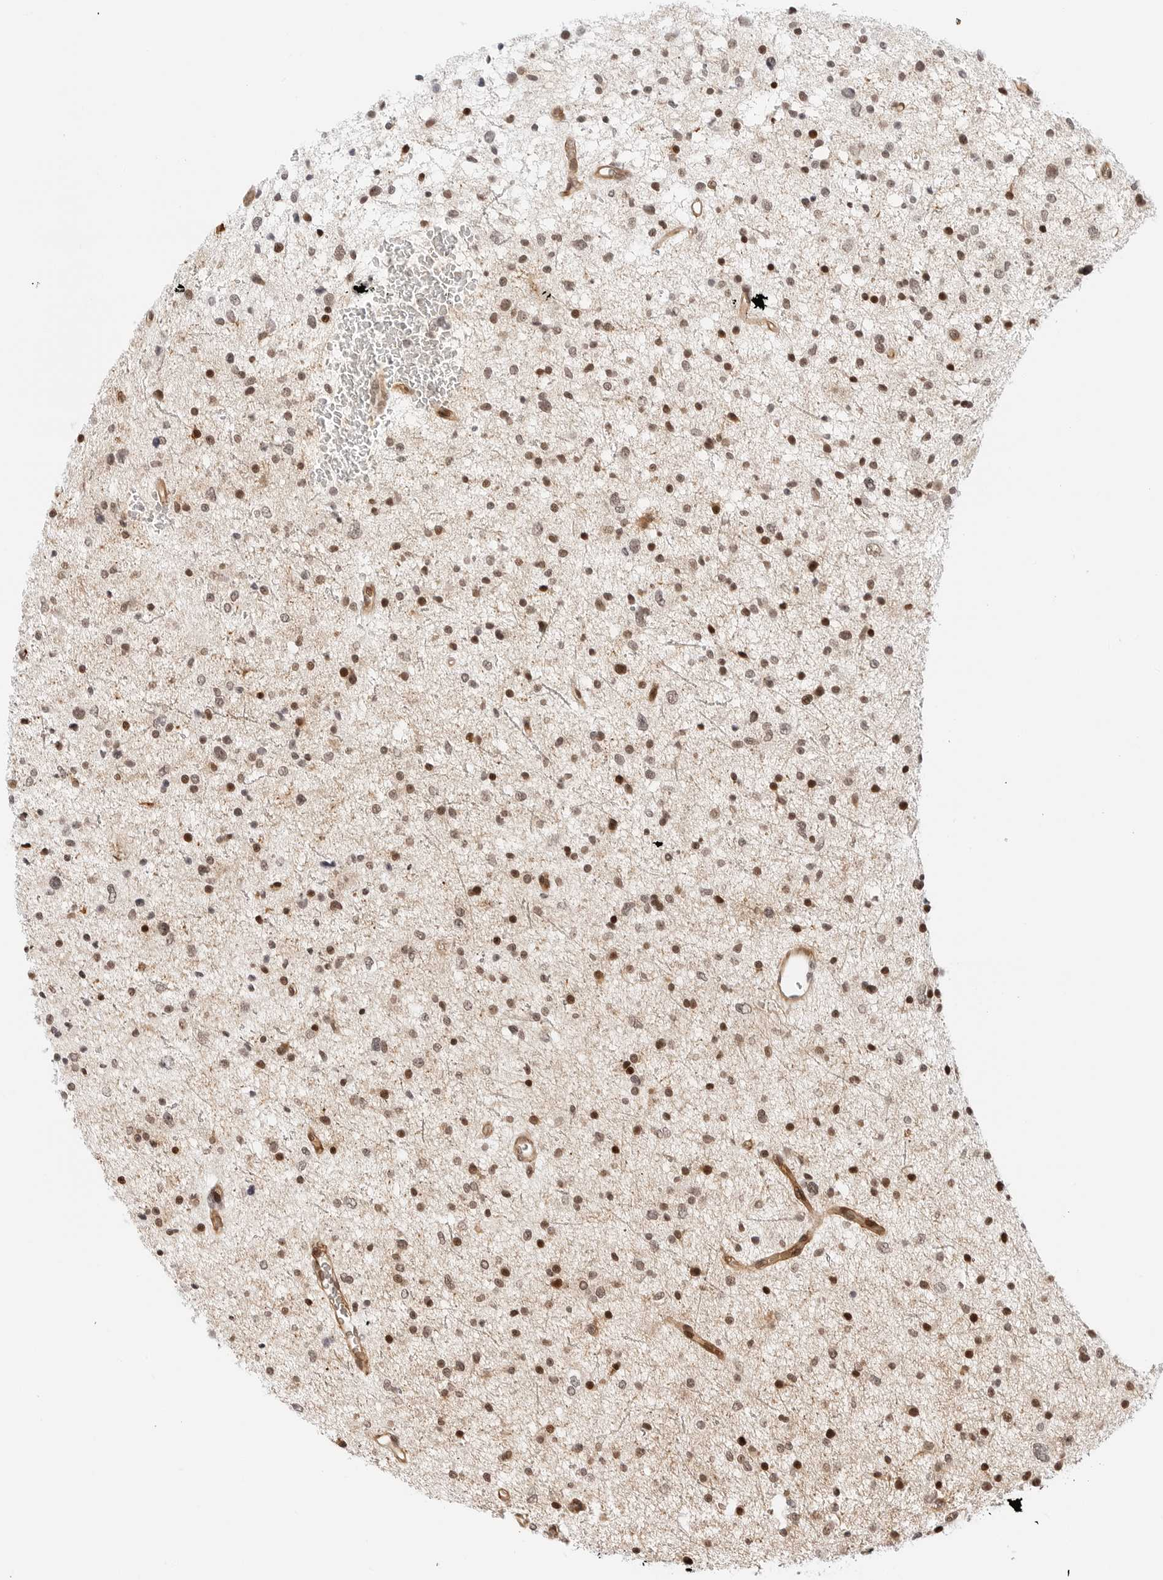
{"staining": {"intensity": "moderate", "quantity": ">75%", "location": "nuclear"}, "tissue": "glioma", "cell_type": "Tumor cells", "image_type": "cancer", "snomed": [{"axis": "morphology", "description": "Glioma, malignant, Low grade"}, {"axis": "topography", "description": "Brain"}], "caption": "Human glioma stained for a protein (brown) exhibits moderate nuclear positive staining in approximately >75% of tumor cells.", "gene": "ZNF613", "patient": {"sex": "female", "age": 37}}